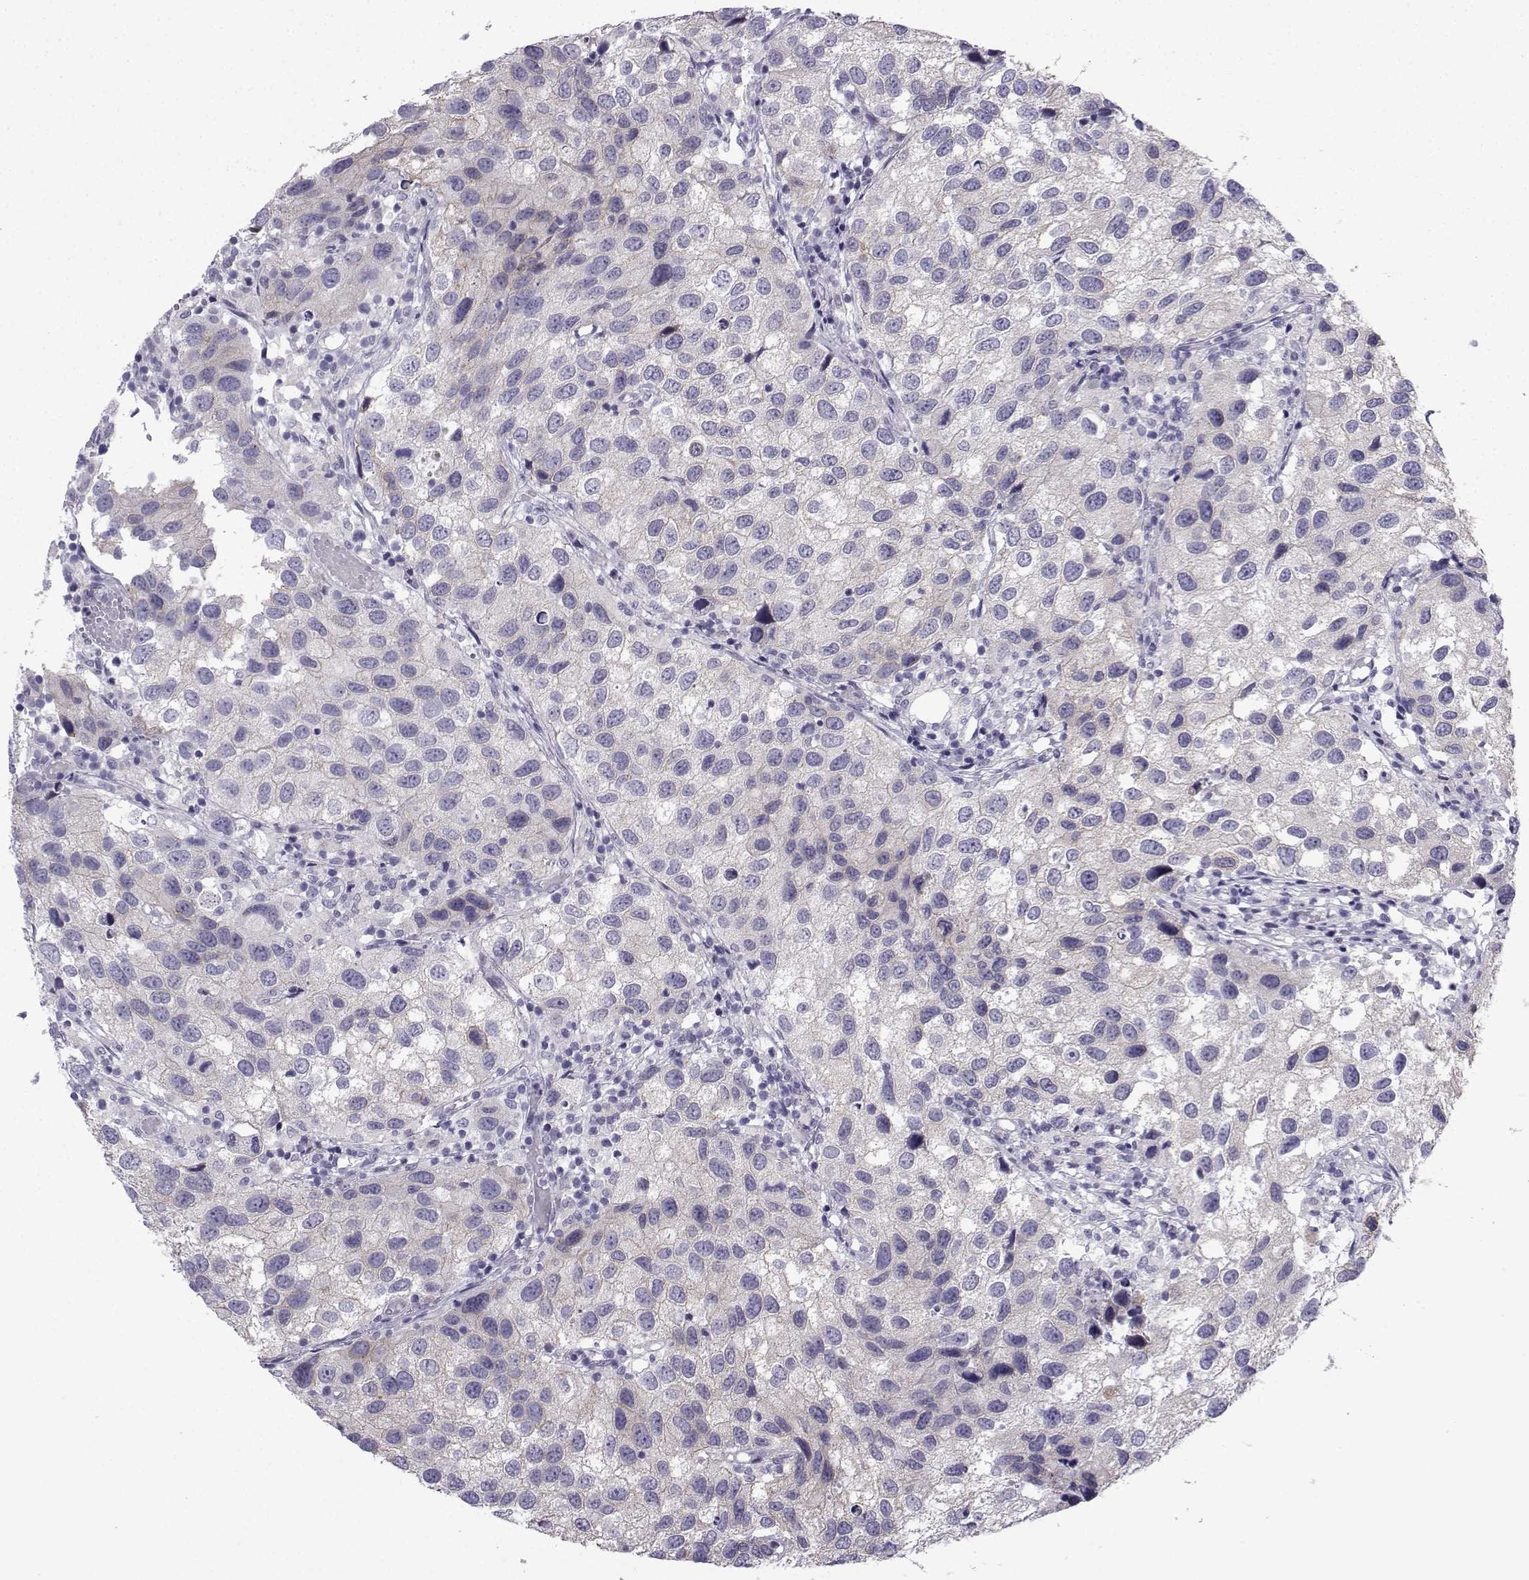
{"staining": {"intensity": "negative", "quantity": "none", "location": "none"}, "tissue": "urothelial cancer", "cell_type": "Tumor cells", "image_type": "cancer", "snomed": [{"axis": "morphology", "description": "Urothelial carcinoma, High grade"}, {"axis": "topography", "description": "Urinary bladder"}], "caption": "Immunohistochemical staining of human urothelial cancer reveals no significant positivity in tumor cells.", "gene": "CFAP53", "patient": {"sex": "male", "age": 79}}